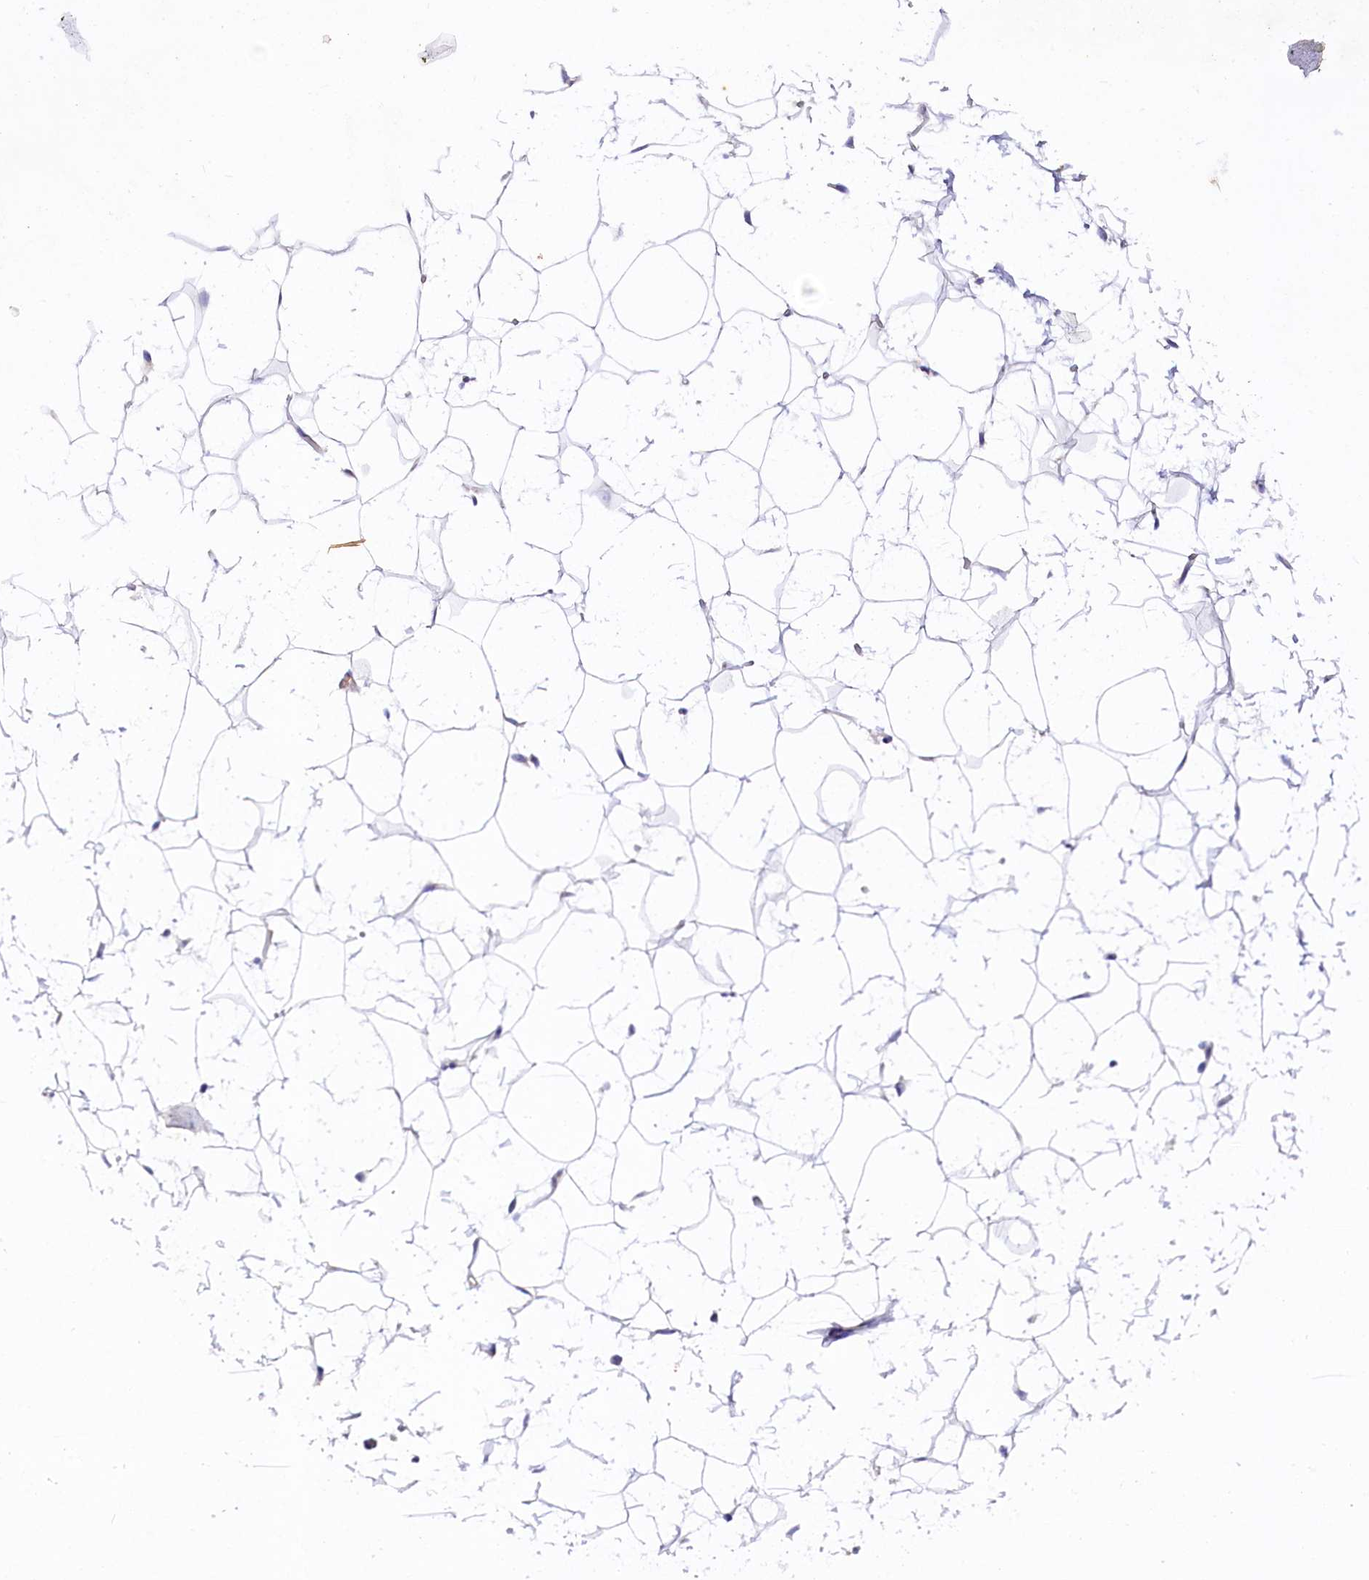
{"staining": {"intensity": "weak", "quantity": ">75%", "location": "cytoplasmic/membranous"}, "tissue": "adipose tissue", "cell_type": "Adipocytes", "image_type": "normal", "snomed": [{"axis": "morphology", "description": "Normal tissue, NOS"}, {"axis": "topography", "description": "Breast"}], "caption": "Adipose tissue stained with DAB IHC demonstrates low levels of weak cytoplasmic/membranous expression in about >75% of adipocytes.", "gene": "CEP295", "patient": {"sex": "female", "age": 26}}